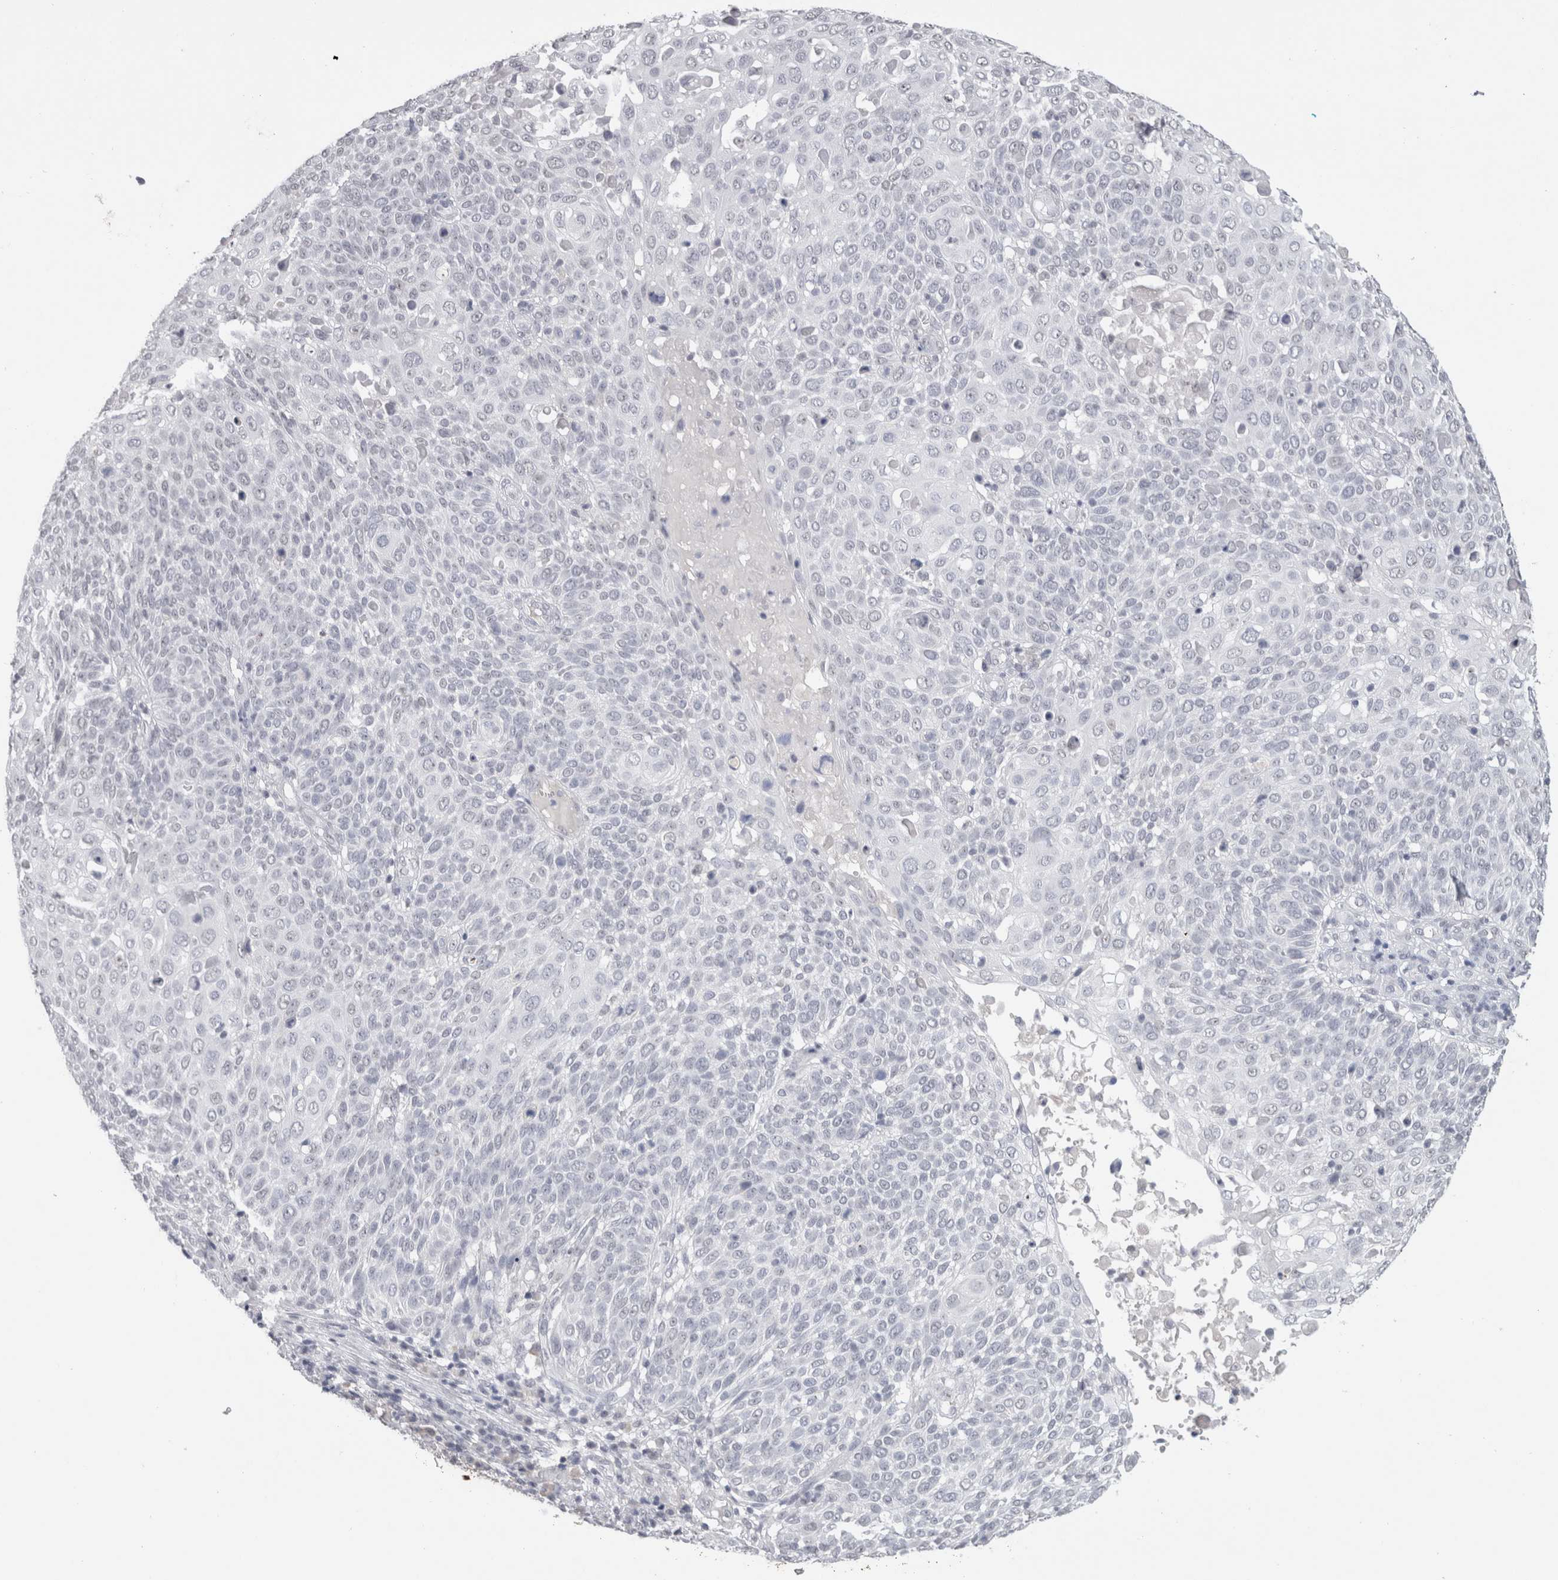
{"staining": {"intensity": "negative", "quantity": "none", "location": "none"}, "tissue": "cervical cancer", "cell_type": "Tumor cells", "image_type": "cancer", "snomed": [{"axis": "morphology", "description": "Squamous cell carcinoma, NOS"}, {"axis": "topography", "description": "Cervix"}], "caption": "IHC photomicrograph of neoplastic tissue: human cervical squamous cell carcinoma stained with DAB (3,3'-diaminobenzidine) demonstrates no significant protein positivity in tumor cells.", "gene": "CADM3", "patient": {"sex": "female", "age": 74}}